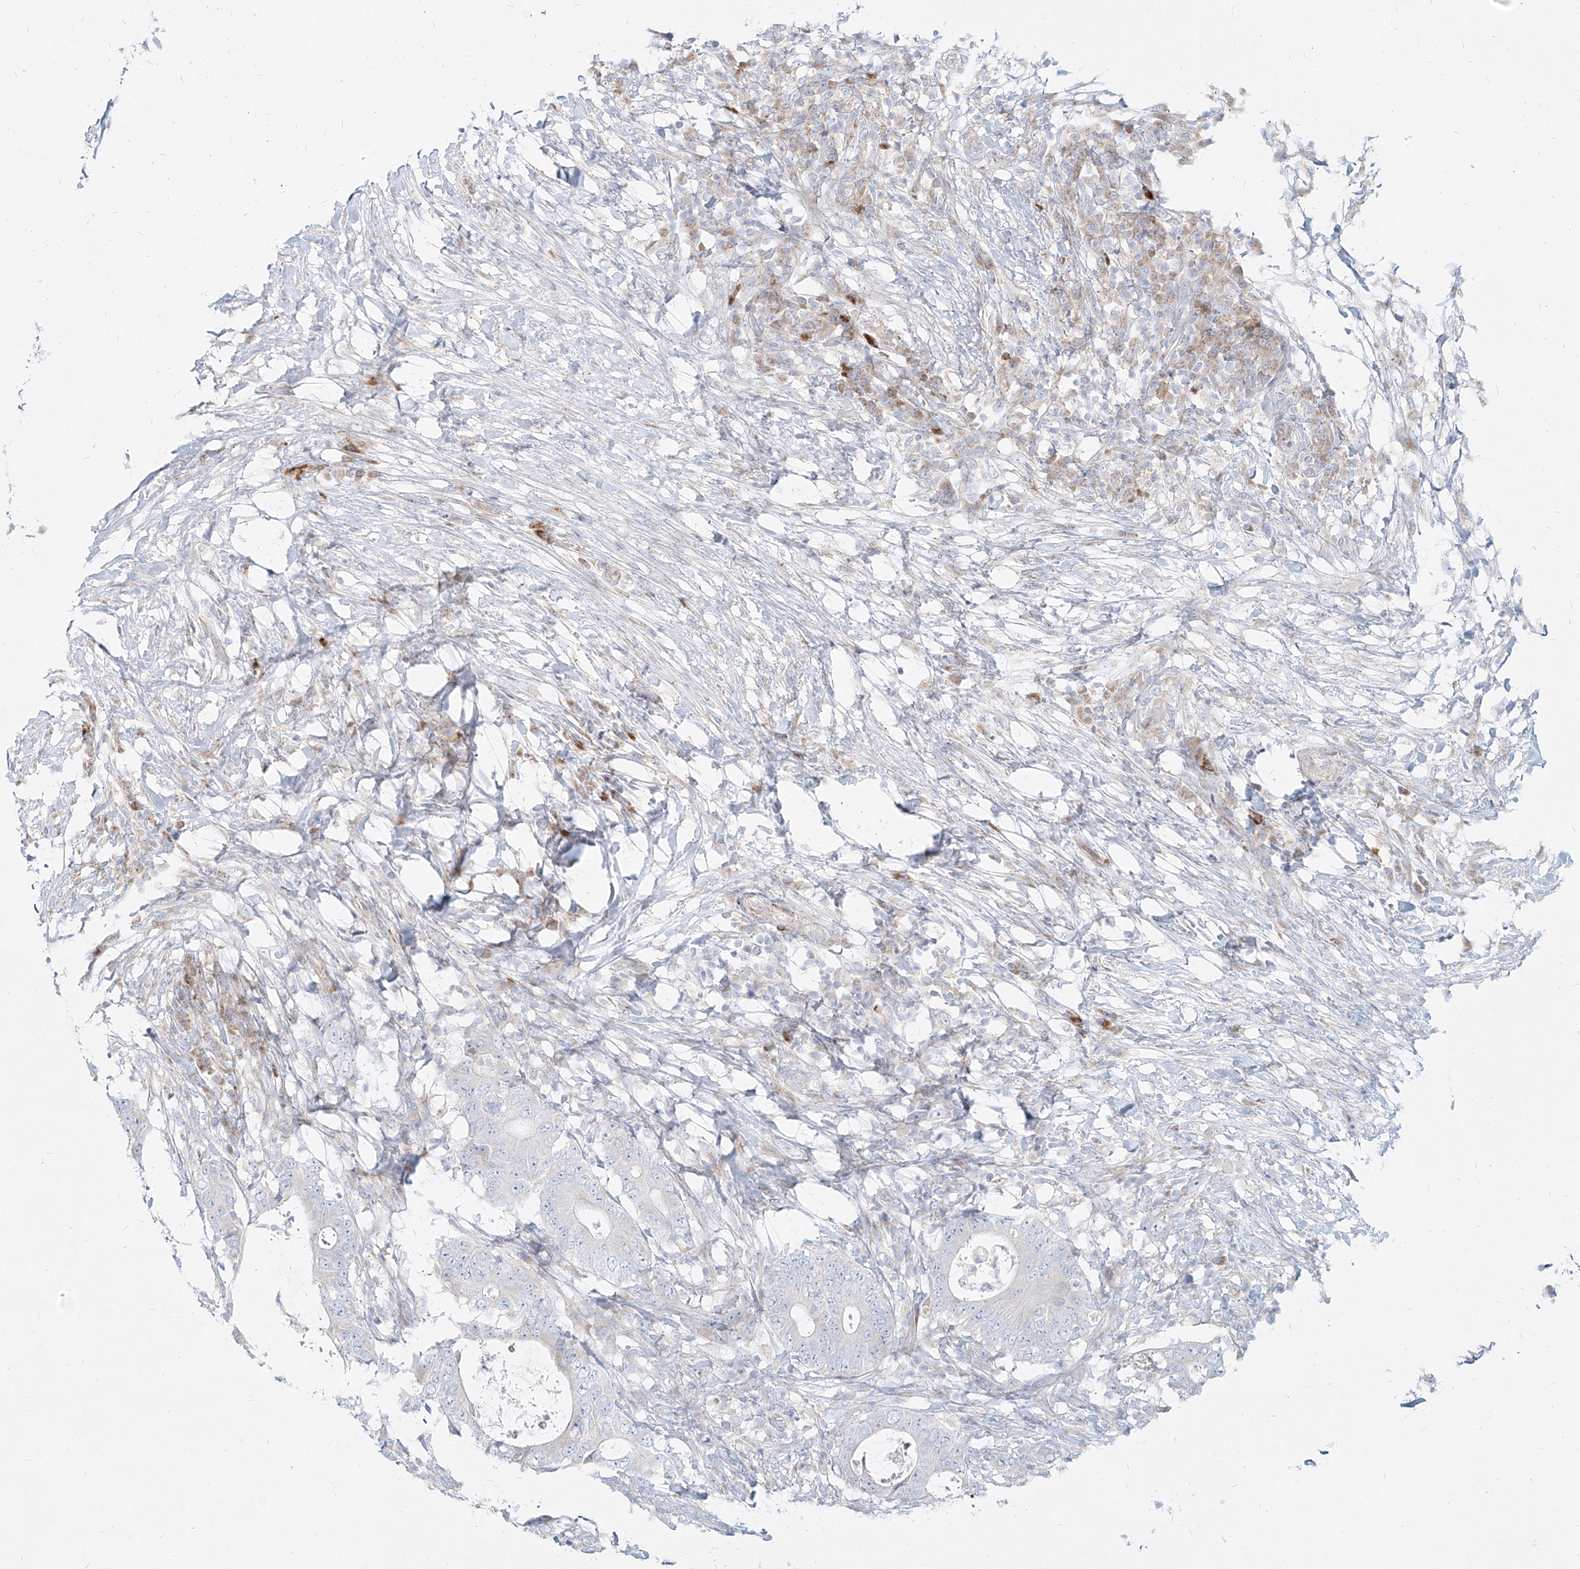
{"staining": {"intensity": "negative", "quantity": "none", "location": "none"}, "tissue": "colorectal cancer", "cell_type": "Tumor cells", "image_type": "cancer", "snomed": [{"axis": "morphology", "description": "Adenocarcinoma, NOS"}, {"axis": "topography", "description": "Colon"}], "caption": "DAB immunohistochemical staining of human adenocarcinoma (colorectal) shows no significant staining in tumor cells.", "gene": "MTX2", "patient": {"sex": "male", "age": 83}}